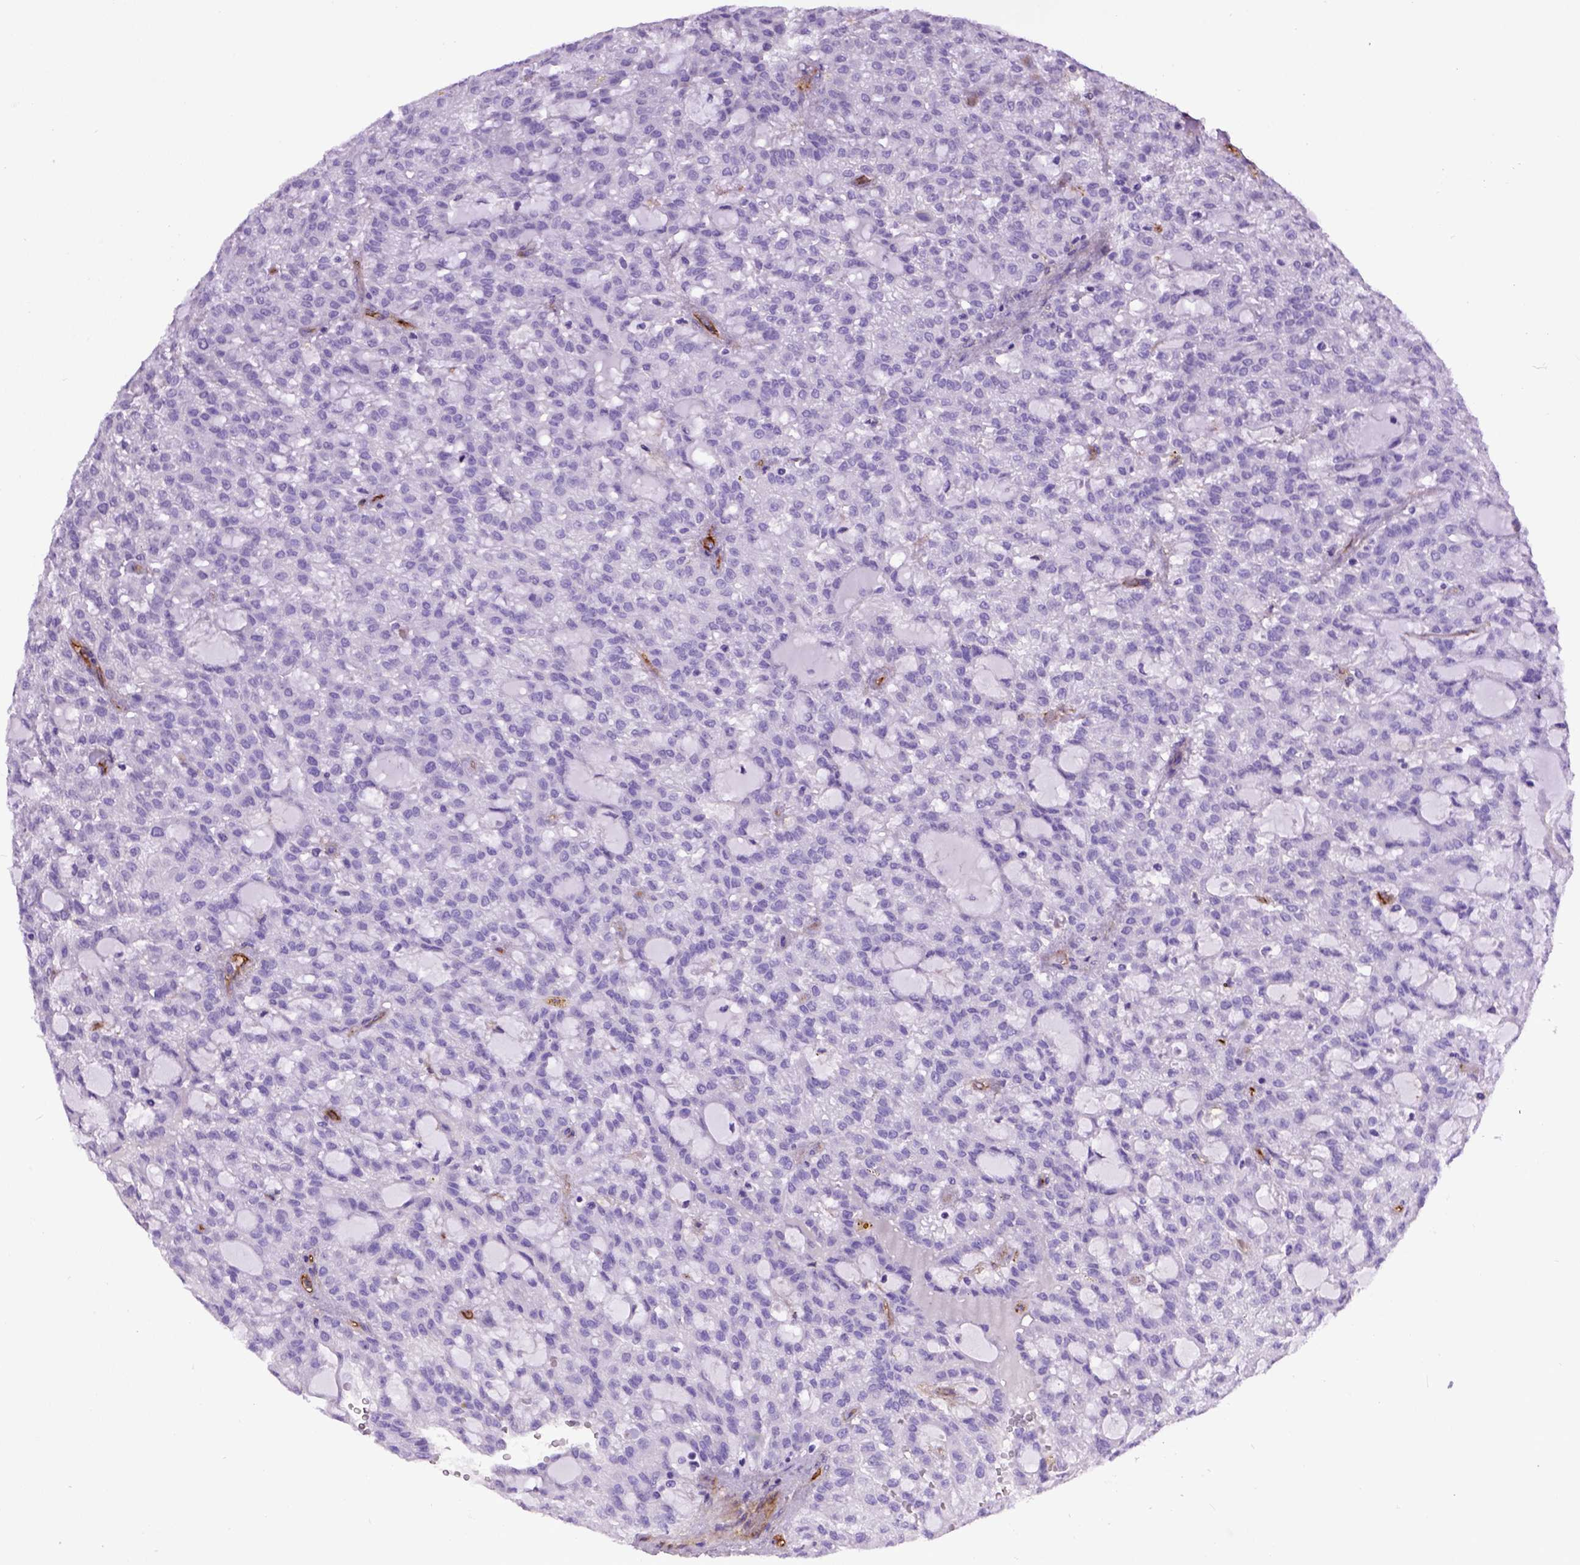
{"staining": {"intensity": "negative", "quantity": "none", "location": "none"}, "tissue": "renal cancer", "cell_type": "Tumor cells", "image_type": "cancer", "snomed": [{"axis": "morphology", "description": "Adenocarcinoma, NOS"}, {"axis": "topography", "description": "Kidney"}], "caption": "A histopathology image of human renal adenocarcinoma is negative for staining in tumor cells. (IHC, brightfield microscopy, high magnification).", "gene": "ENG", "patient": {"sex": "male", "age": 63}}